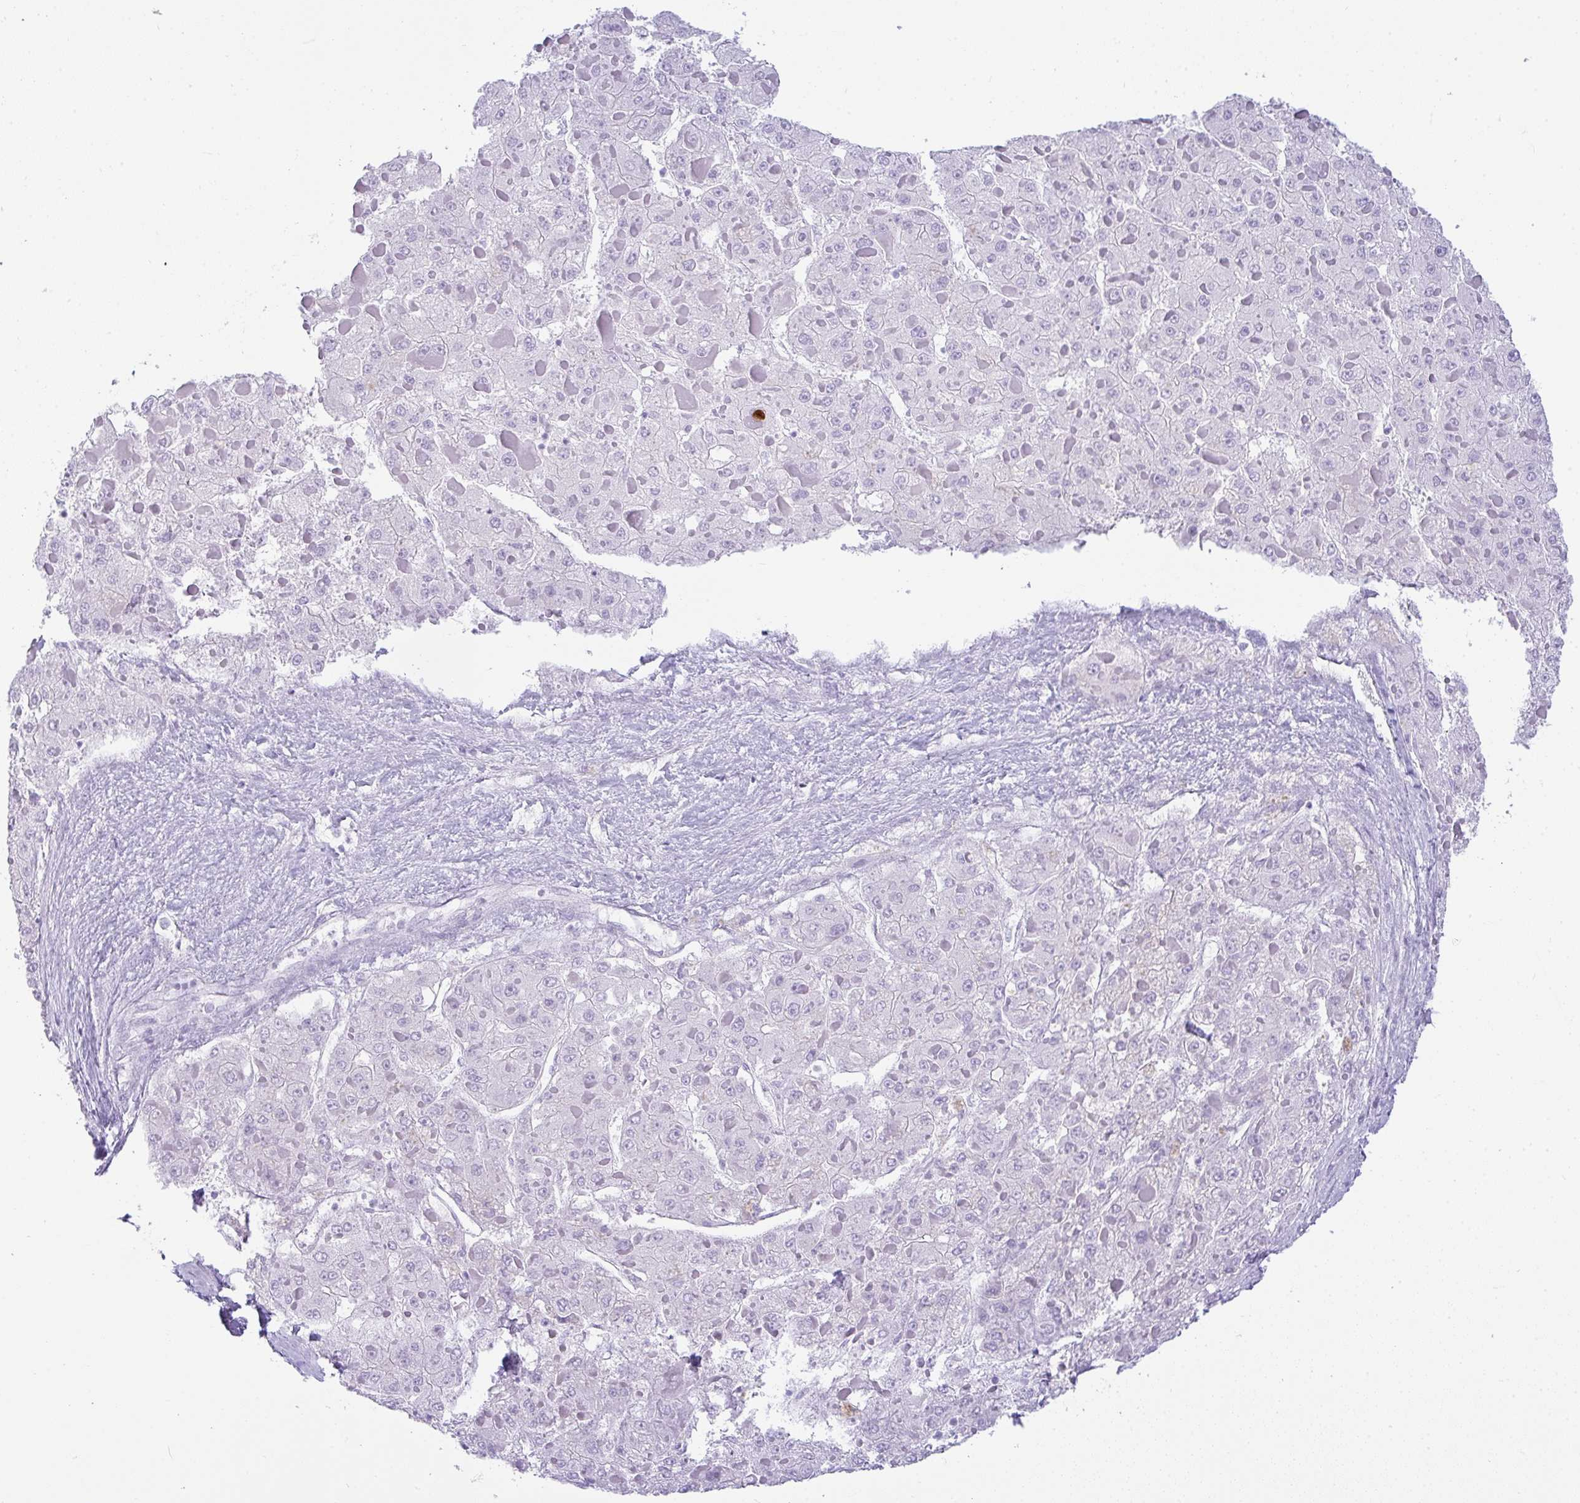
{"staining": {"intensity": "negative", "quantity": "none", "location": "none"}, "tissue": "liver cancer", "cell_type": "Tumor cells", "image_type": "cancer", "snomed": [{"axis": "morphology", "description": "Carcinoma, Hepatocellular, NOS"}, {"axis": "topography", "description": "Liver"}], "caption": "Tumor cells are negative for brown protein staining in hepatocellular carcinoma (liver).", "gene": "RASL10A", "patient": {"sex": "female", "age": 73}}